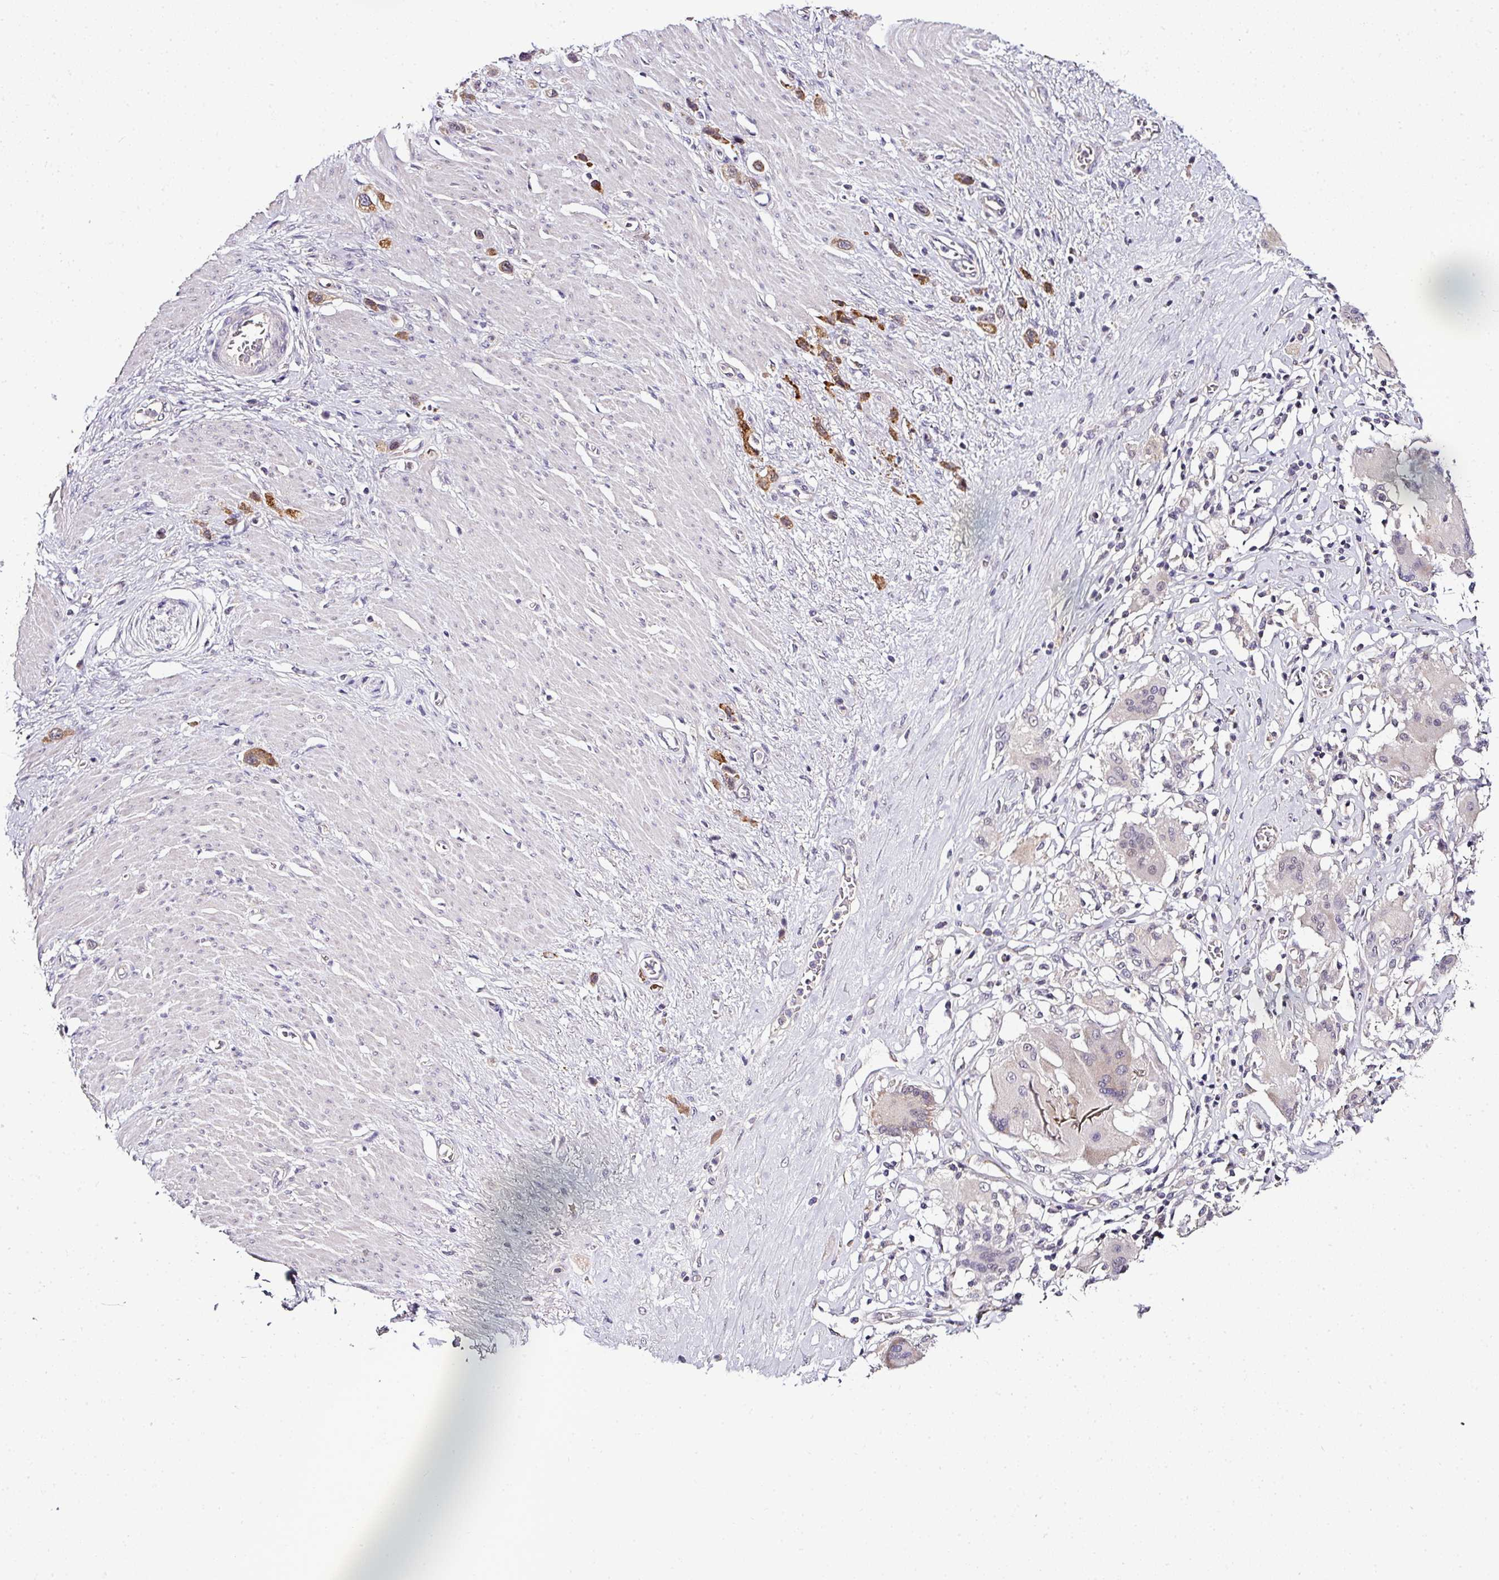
{"staining": {"intensity": "moderate", "quantity": "25%-75%", "location": "cytoplasmic/membranous"}, "tissue": "stomach cancer", "cell_type": "Tumor cells", "image_type": "cancer", "snomed": [{"axis": "morphology", "description": "Adenocarcinoma, NOS"}, {"axis": "morphology", "description": "Adenocarcinoma, High grade"}, {"axis": "topography", "description": "Stomach, upper"}, {"axis": "topography", "description": "Stomach, lower"}], "caption": "Tumor cells reveal medium levels of moderate cytoplasmic/membranous positivity in approximately 25%-75% of cells in stomach cancer (adenocarcinoma). (Stains: DAB in brown, nuclei in blue, Microscopy: brightfield microscopy at high magnification).", "gene": "NAPSA", "patient": {"sex": "female", "age": 65}}